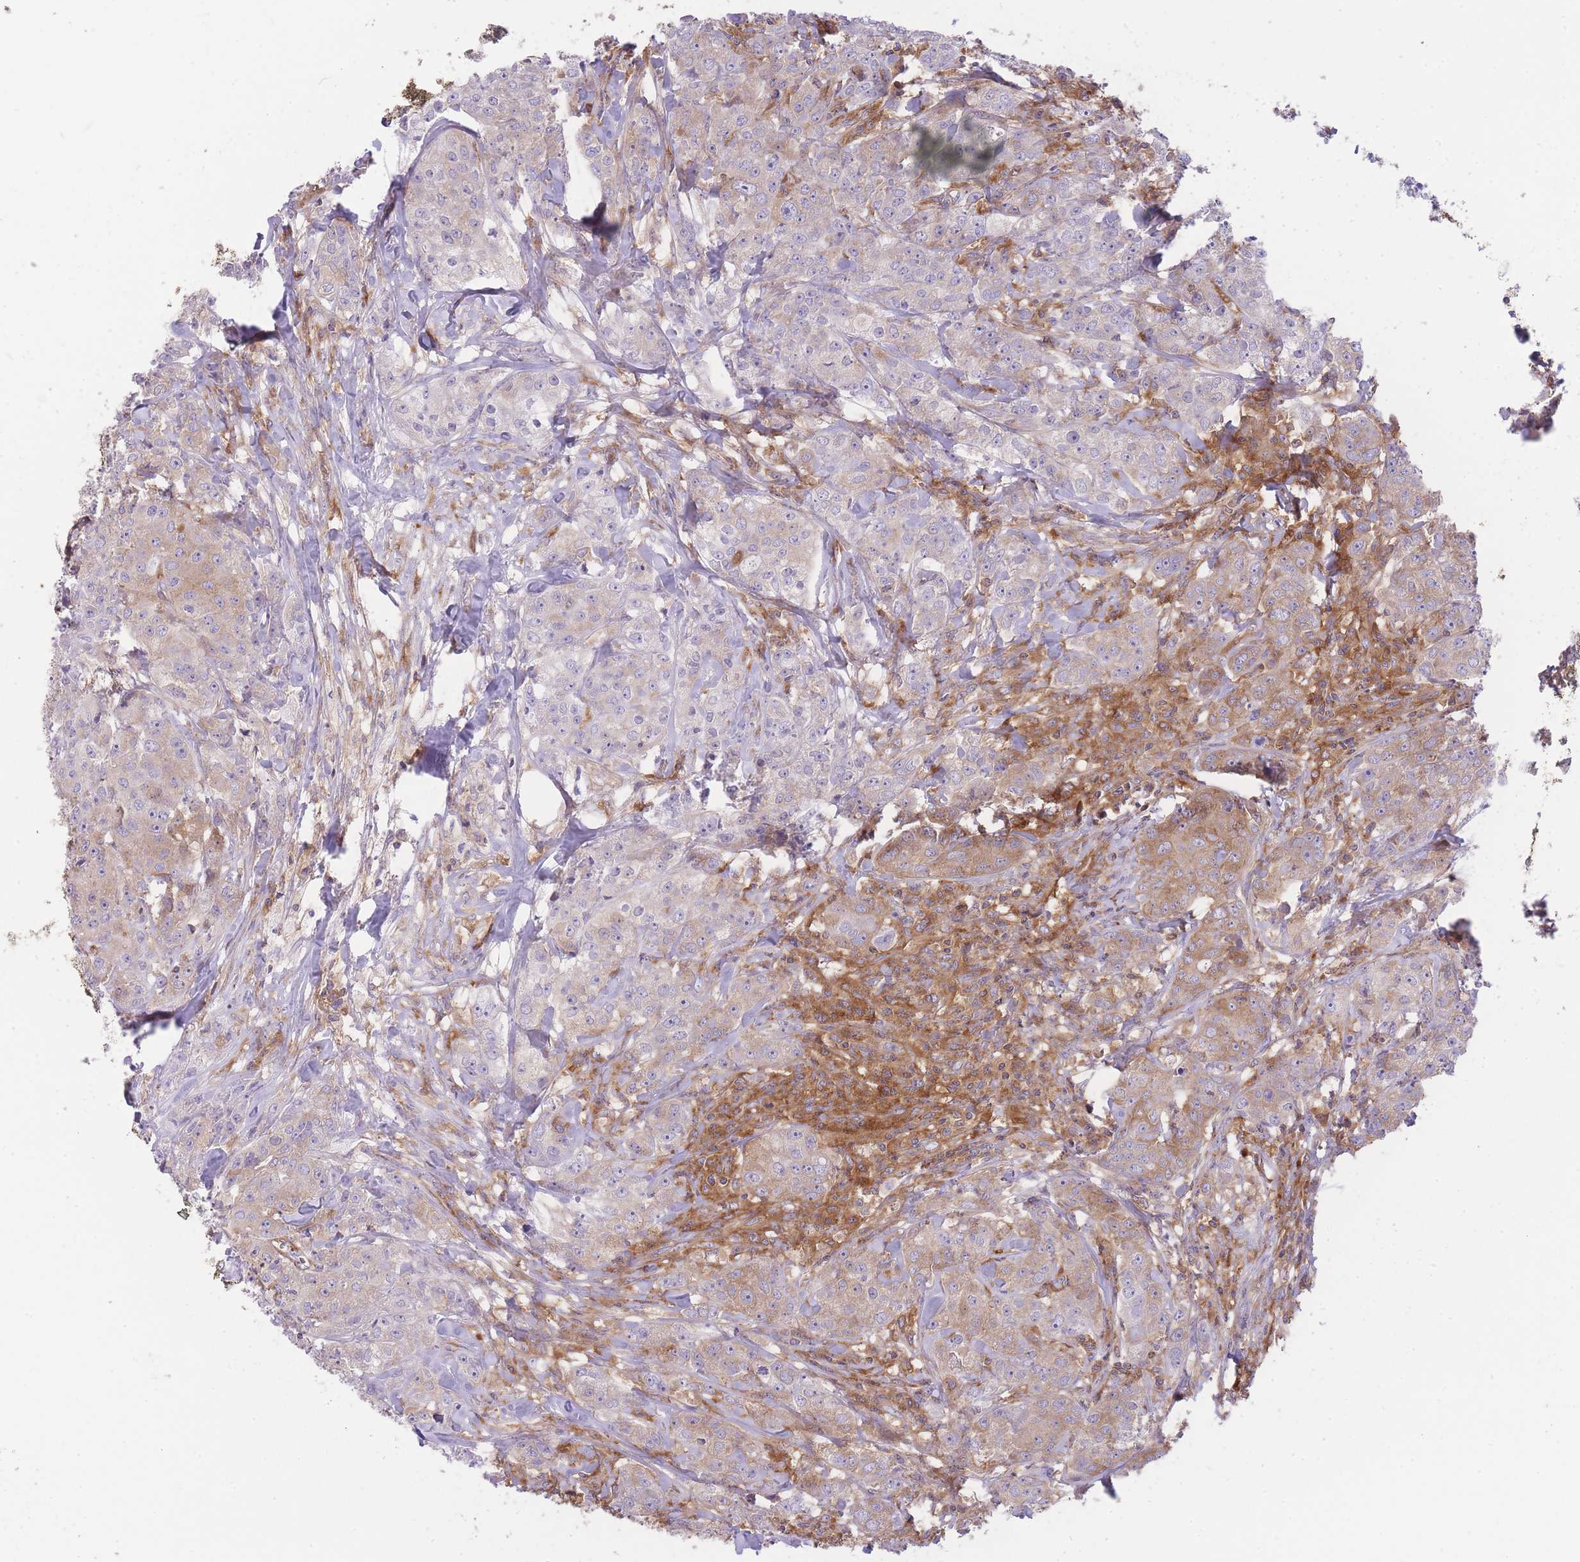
{"staining": {"intensity": "moderate", "quantity": "<25%", "location": "cytoplasmic/membranous"}, "tissue": "breast cancer", "cell_type": "Tumor cells", "image_type": "cancer", "snomed": [{"axis": "morphology", "description": "Duct carcinoma"}, {"axis": "topography", "description": "Breast"}], "caption": "Immunohistochemical staining of human breast cancer (intraductal carcinoma) shows low levels of moderate cytoplasmic/membranous protein staining in about <25% of tumor cells.", "gene": "PRKAR1A", "patient": {"sex": "female", "age": 43}}